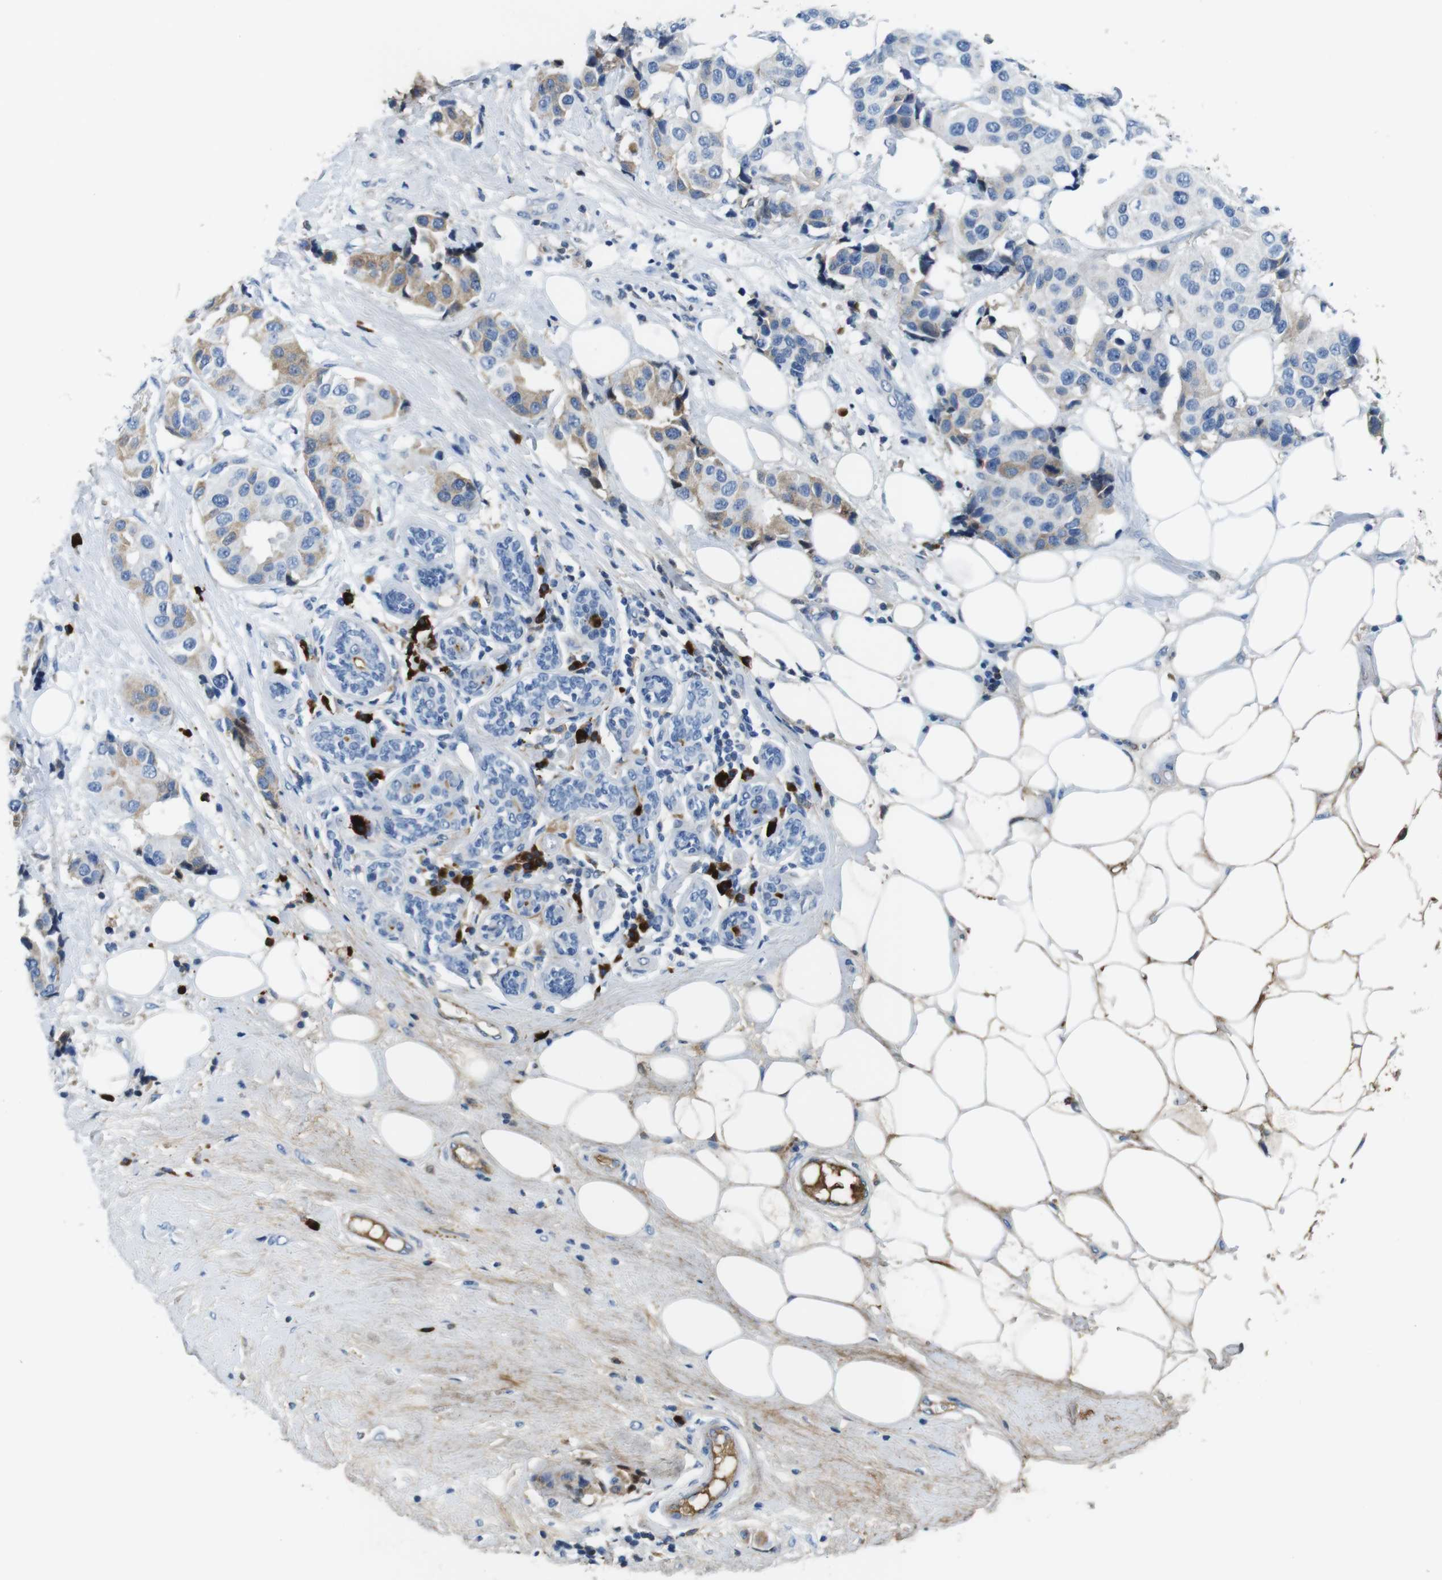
{"staining": {"intensity": "weak", "quantity": "<25%", "location": "cytoplasmic/membranous"}, "tissue": "breast cancer", "cell_type": "Tumor cells", "image_type": "cancer", "snomed": [{"axis": "morphology", "description": "Normal tissue, NOS"}, {"axis": "morphology", "description": "Duct carcinoma"}, {"axis": "topography", "description": "Breast"}], "caption": "Histopathology image shows no significant protein positivity in tumor cells of breast cancer.", "gene": "IGKC", "patient": {"sex": "female", "age": 39}}